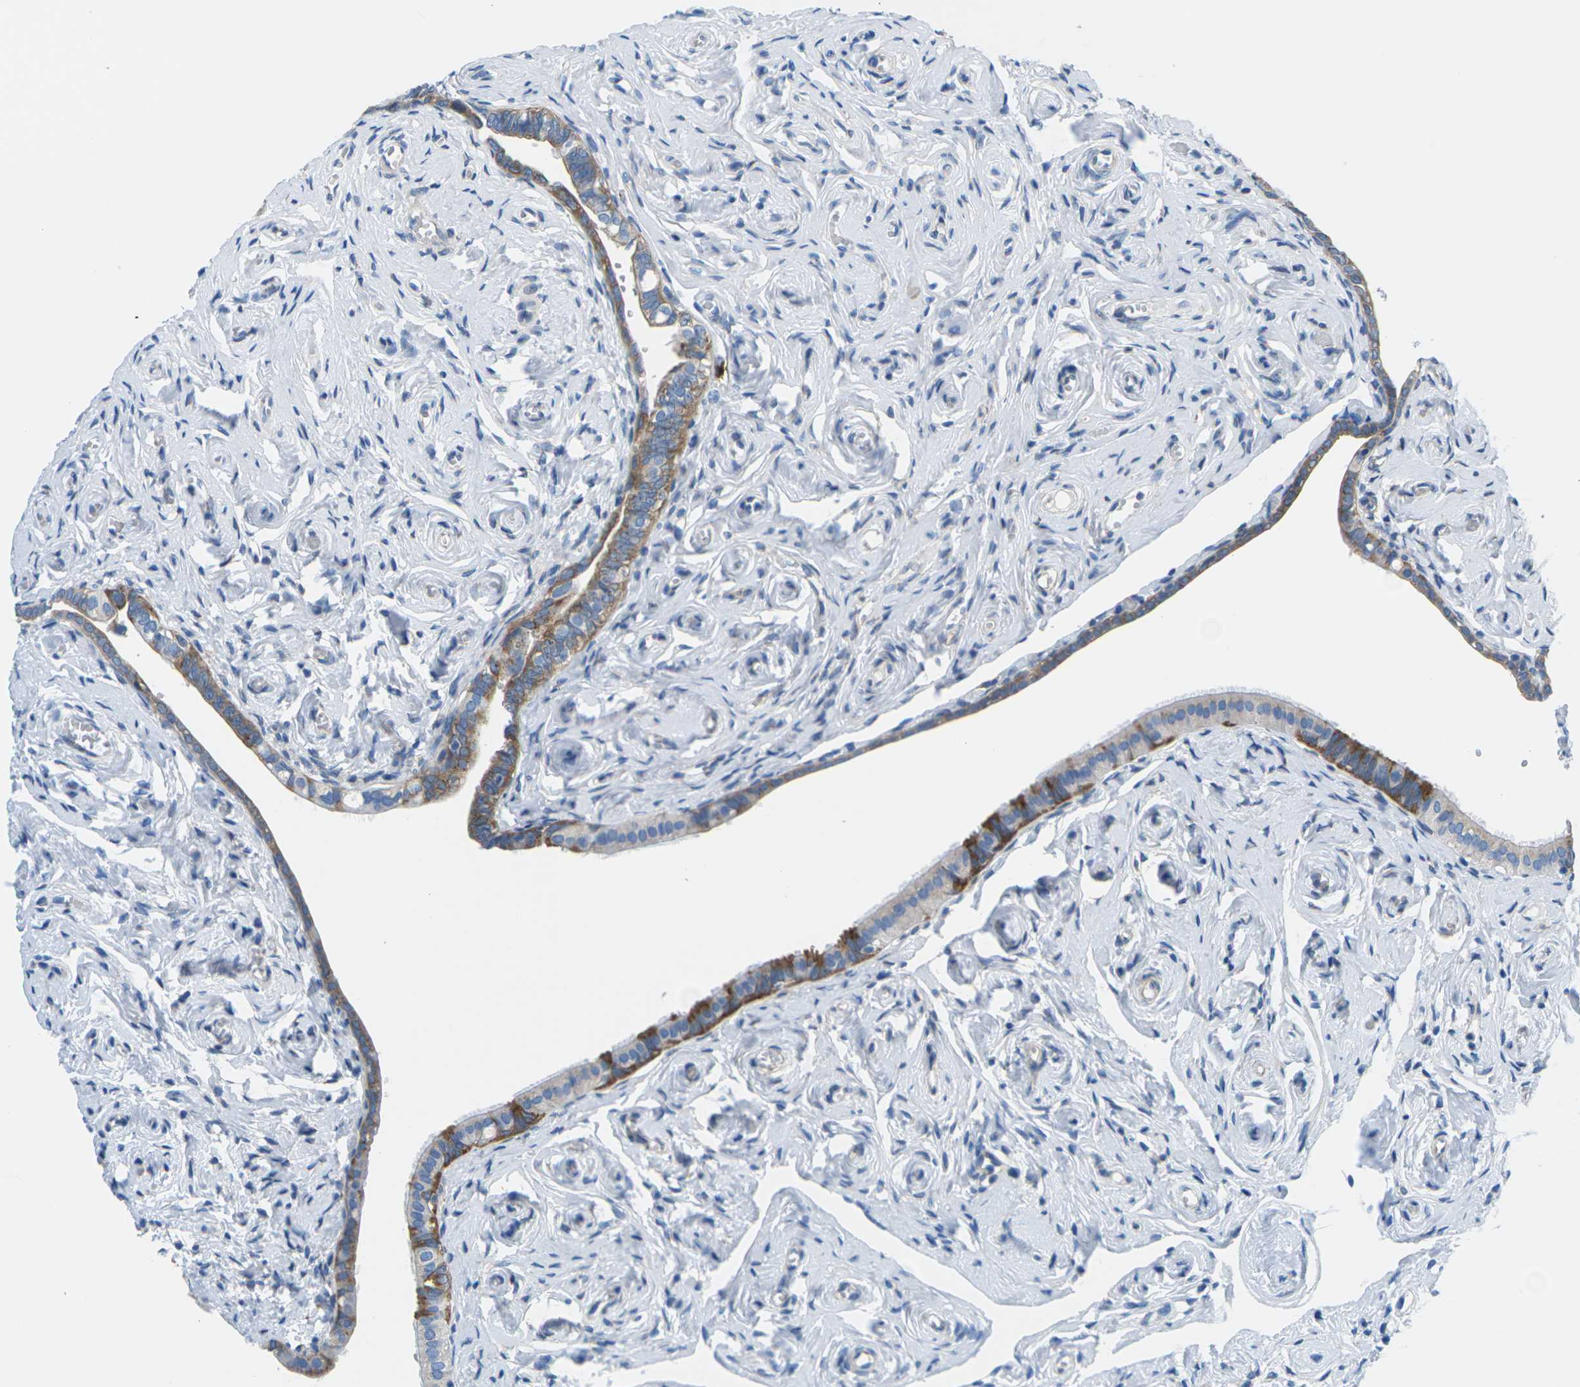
{"staining": {"intensity": "moderate", "quantity": ">75%", "location": "cytoplasmic/membranous"}, "tissue": "fallopian tube", "cell_type": "Glandular cells", "image_type": "normal", "snomed": [{"axis": "morphology", "description": "Normal tissue, NOS"}, {"axis": "topography", "description": "Fallopian tube"}], "caption": "Protein staining by immunohistochemistry displays moderate cytoplasmic/membranous expression in about >75% of glandular cells in unremarkable fallopian tube. The staining was performed using DAB, with brown indicating positive protein expression. Nuclei are stained blue with hematoxylin.", "gene": "SYNGR2", "patient": {"sex": "female", "age": 71}}